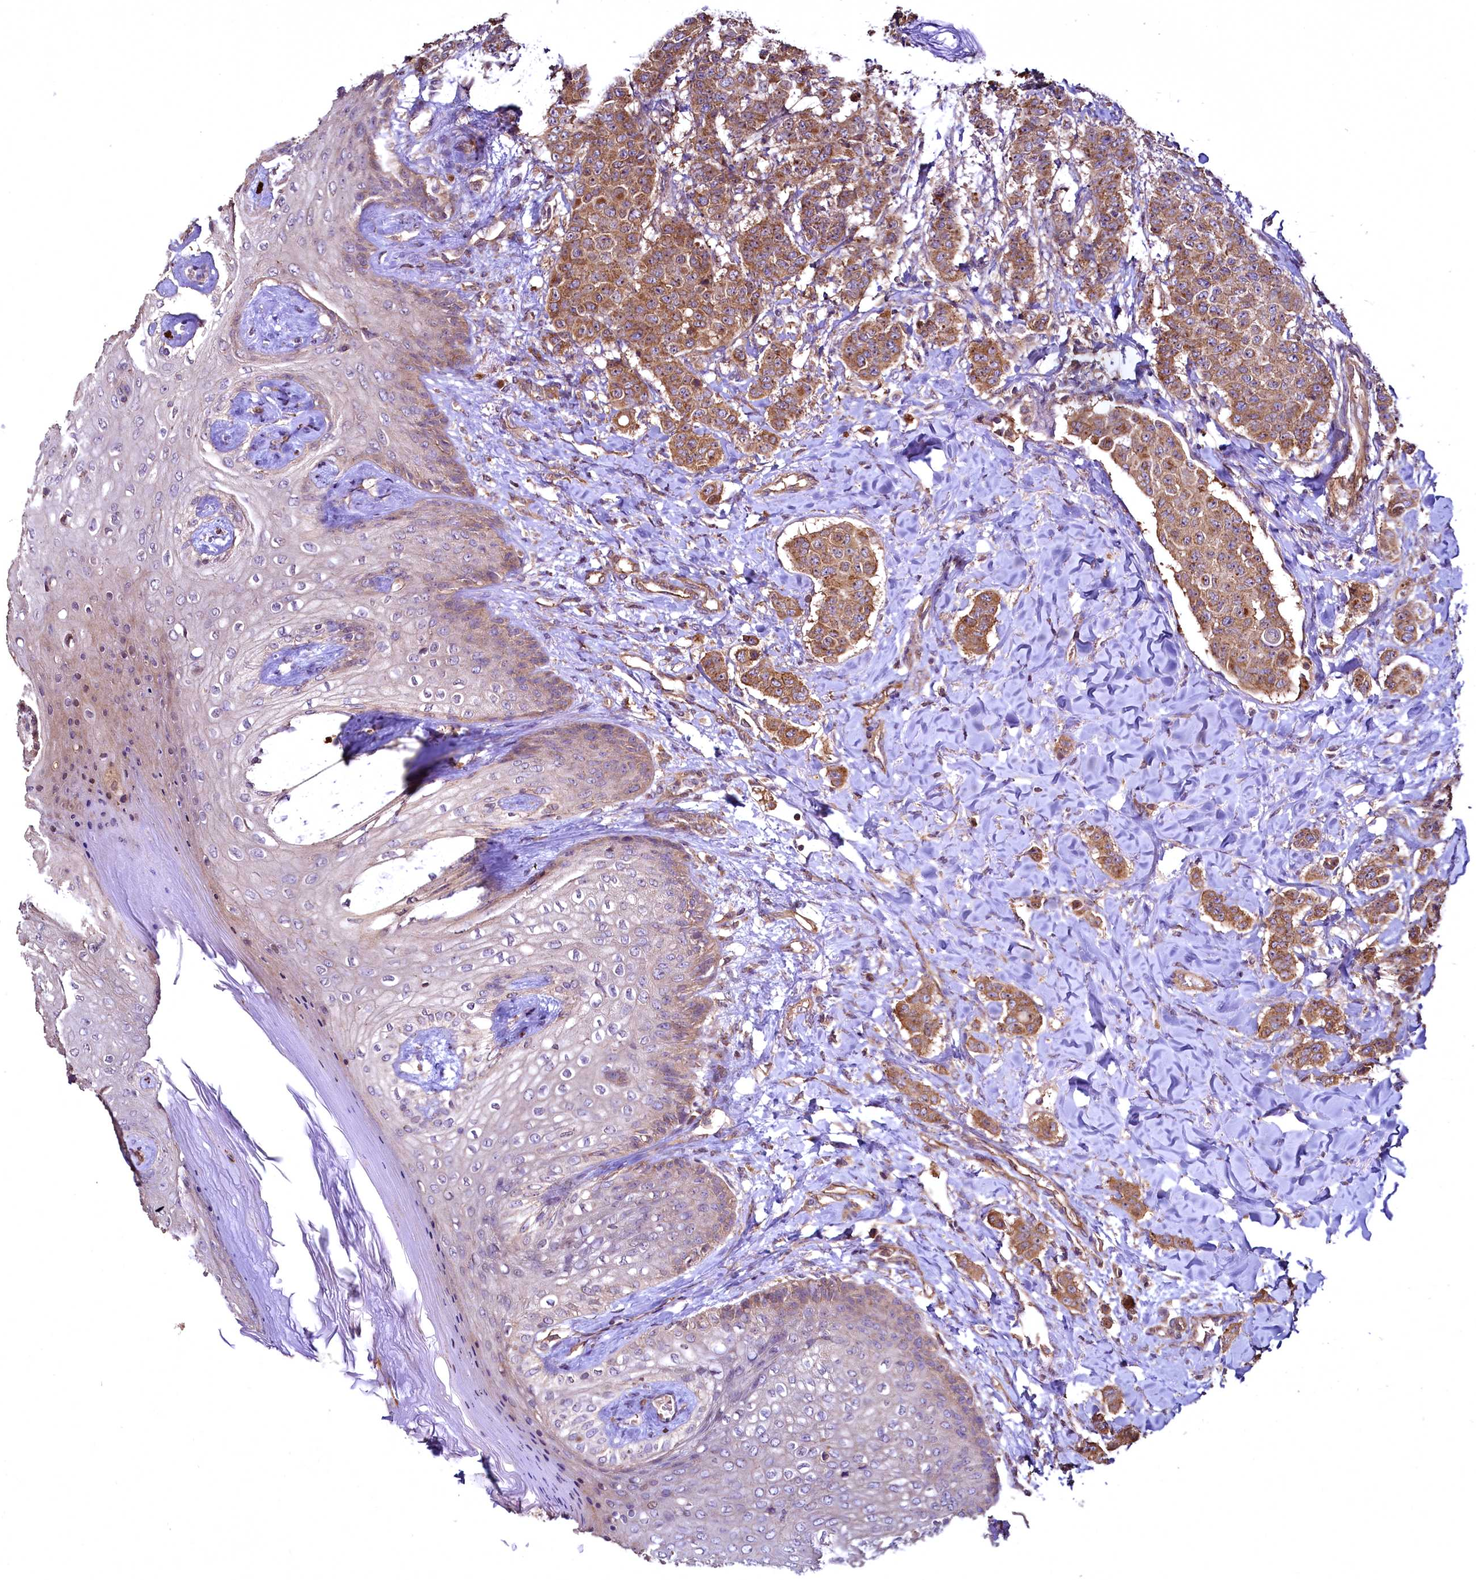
{"staining": {"intensity": "moderate", "quantity": ">75%", "location": "cytoplasmic/membranous"}, "tissue": "breast cancer", "cell_type": "Tumor cells", "image_type": "cancer", "snomed": [{"axis": "morphology", "description": "Duct carcinoma"}, {"axis": "topography", "description": "Breast"}], "caption": "Immunohistochemistry histopathology image of breast infiltrating ductal carcinoma stained for a protein (brown), which demonstrates medium levels of moderate cytoplasmic/membranous positivity in approximately >75% of tumor cells.", "gene": "TBCEL", "patient": {"sex": "female", "age": 40}}